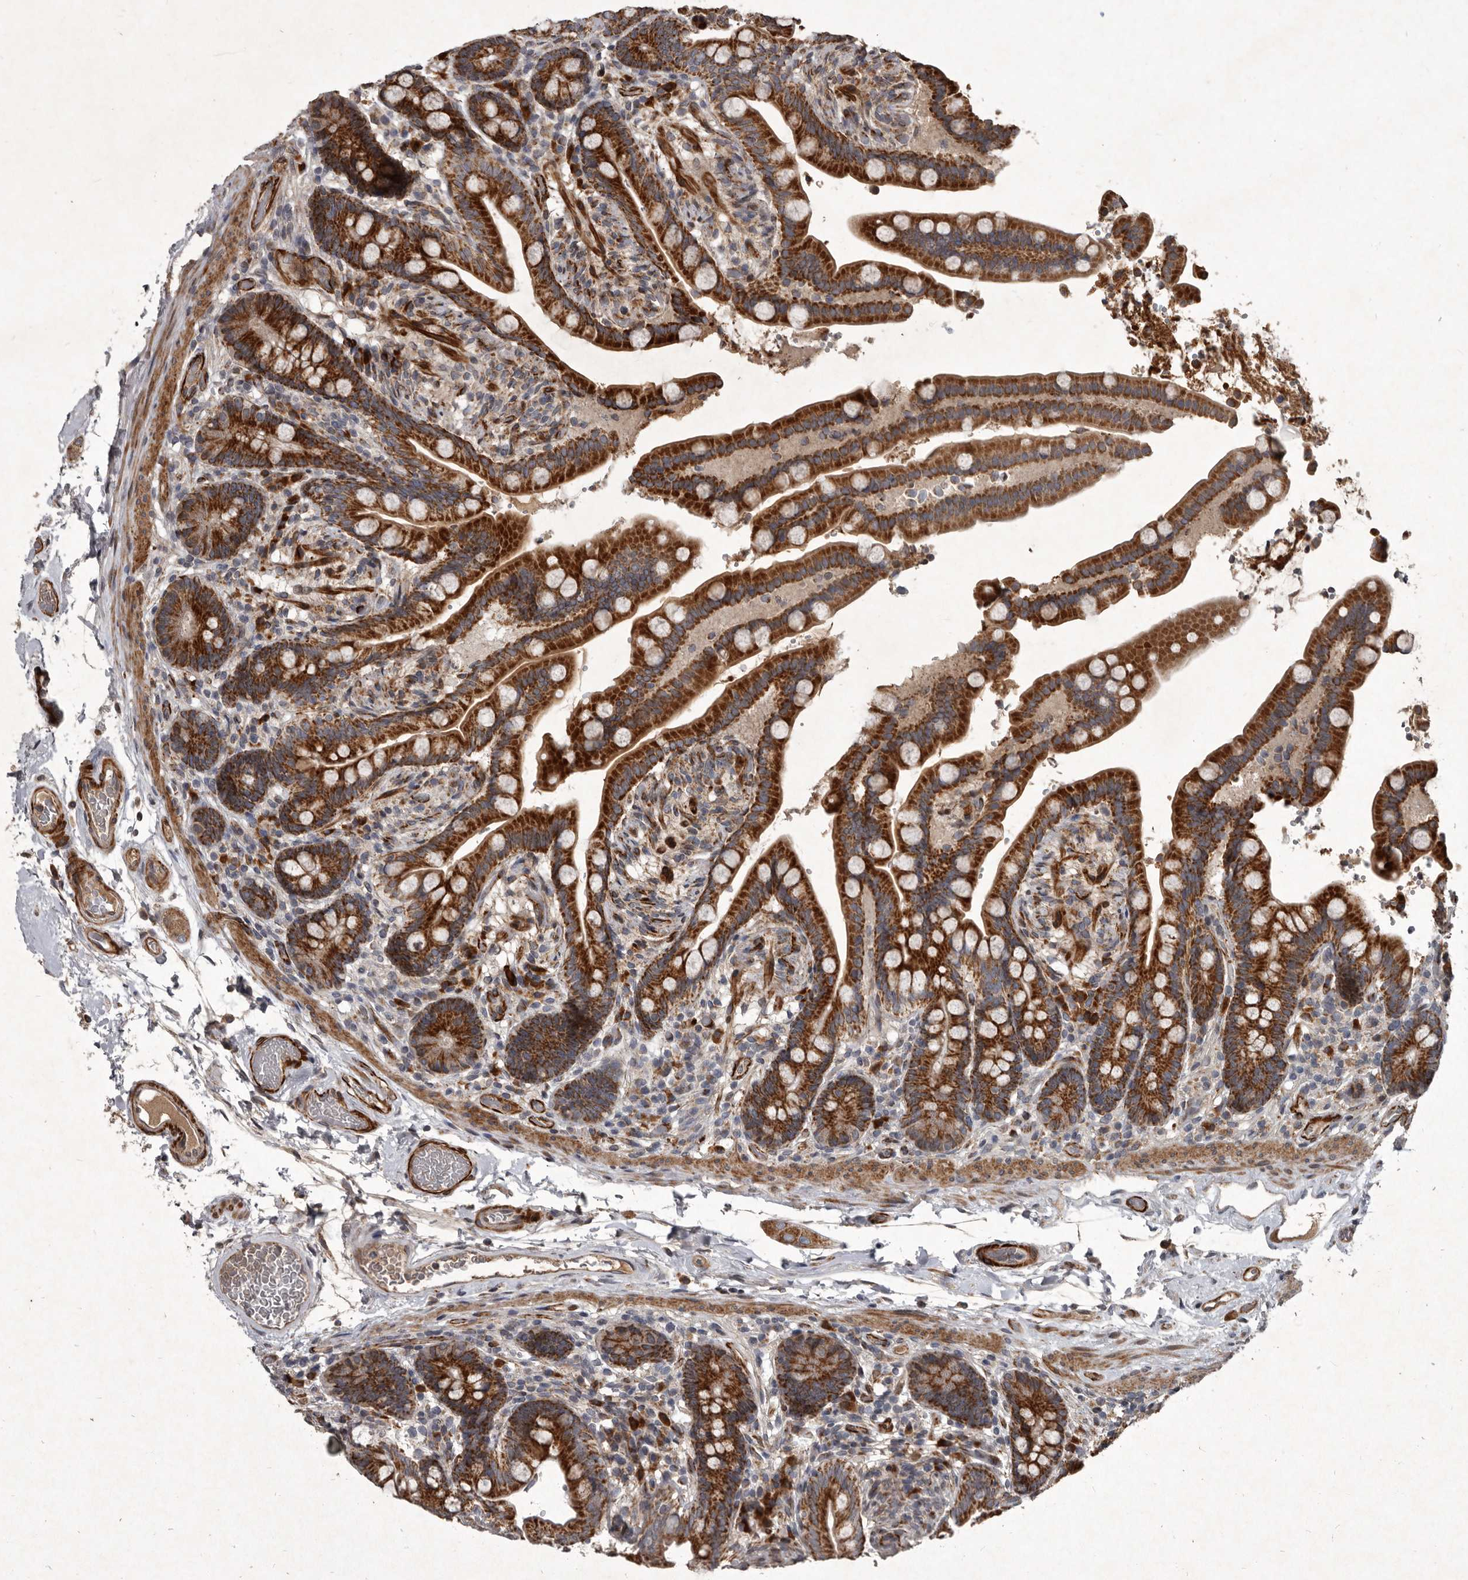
{"staining": {"intensity": "strong", "quantity": ">75%", "location": "cytoplasmic/membranous"}, "tissue": "colon", "cell_type": "Endothelial cells", "image_type": "normal", "snomed": [{"axis": "morphology", "description": "Normal tissue, NOS"}, {"axis": "topography", "description": "Smooth muscle"}, {"axis": "topography", "description": "Colon"}], "caption": "A brown stain labels strong cytoplasmic/membranous staining of a protein in endothelial cells of normal colon.", "gene": "MRPS15", "patient": {"sex": "male", "age": 73}}